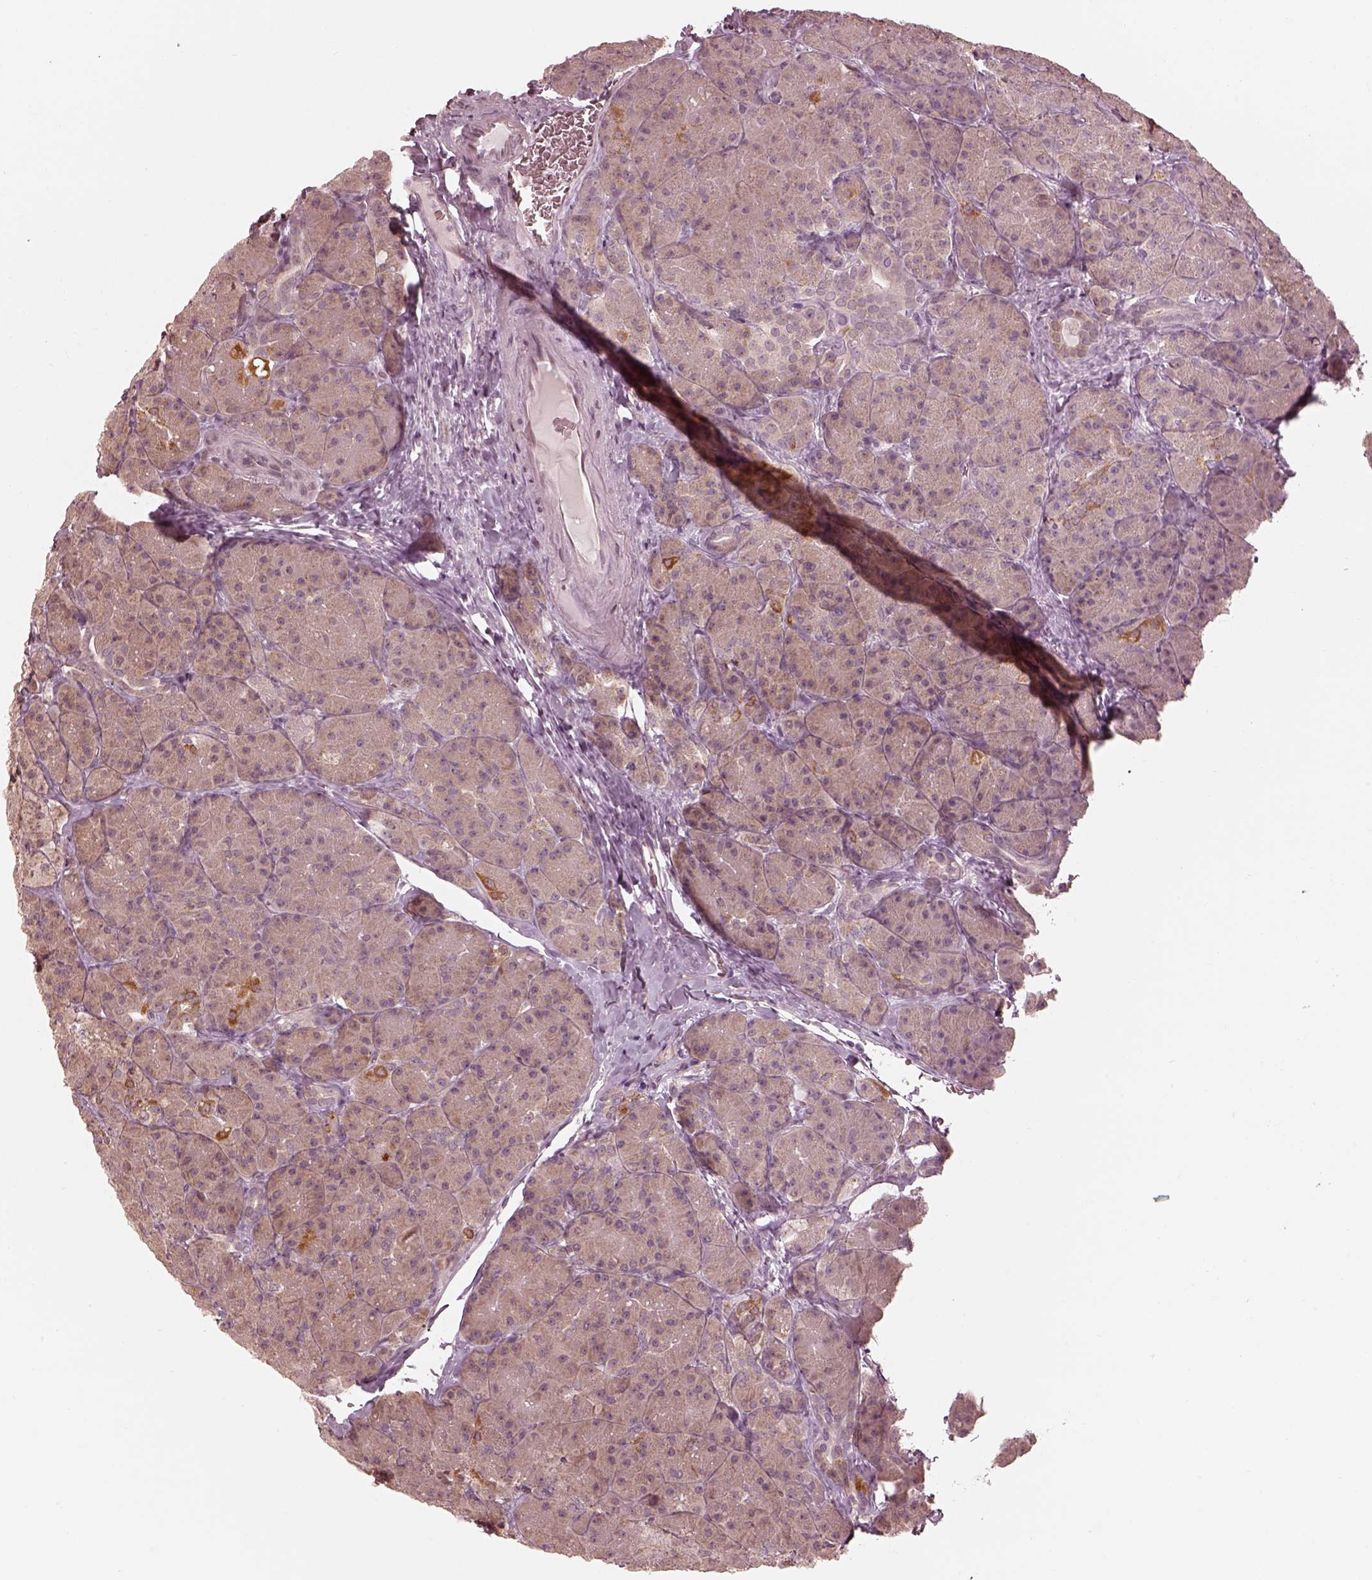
{"staining": {"intensity": "weak", "quantity": "25%-75%", "location": "cytoplasmic/membranous"}, "tissue": "pancreas", "cell_type": "Exocrine glandular cells", "image_type": "normal", "snomed": [{"axis": "morphology", "description": "Normal tissue, NOS"}, {"axis": "topography", "description": "Pancreas"}], "caption": "Weak cytoplasmic/membranous protein positivity is identified in about 25%-75% of exocrine glandular cells in pancreas. (Stains: DAB in brown, nuclei in blue, Microscopy: brightfield microscopy at high magnification).", "gene": "IQCB1", "patient": {"sex": "male", "age": 57}}